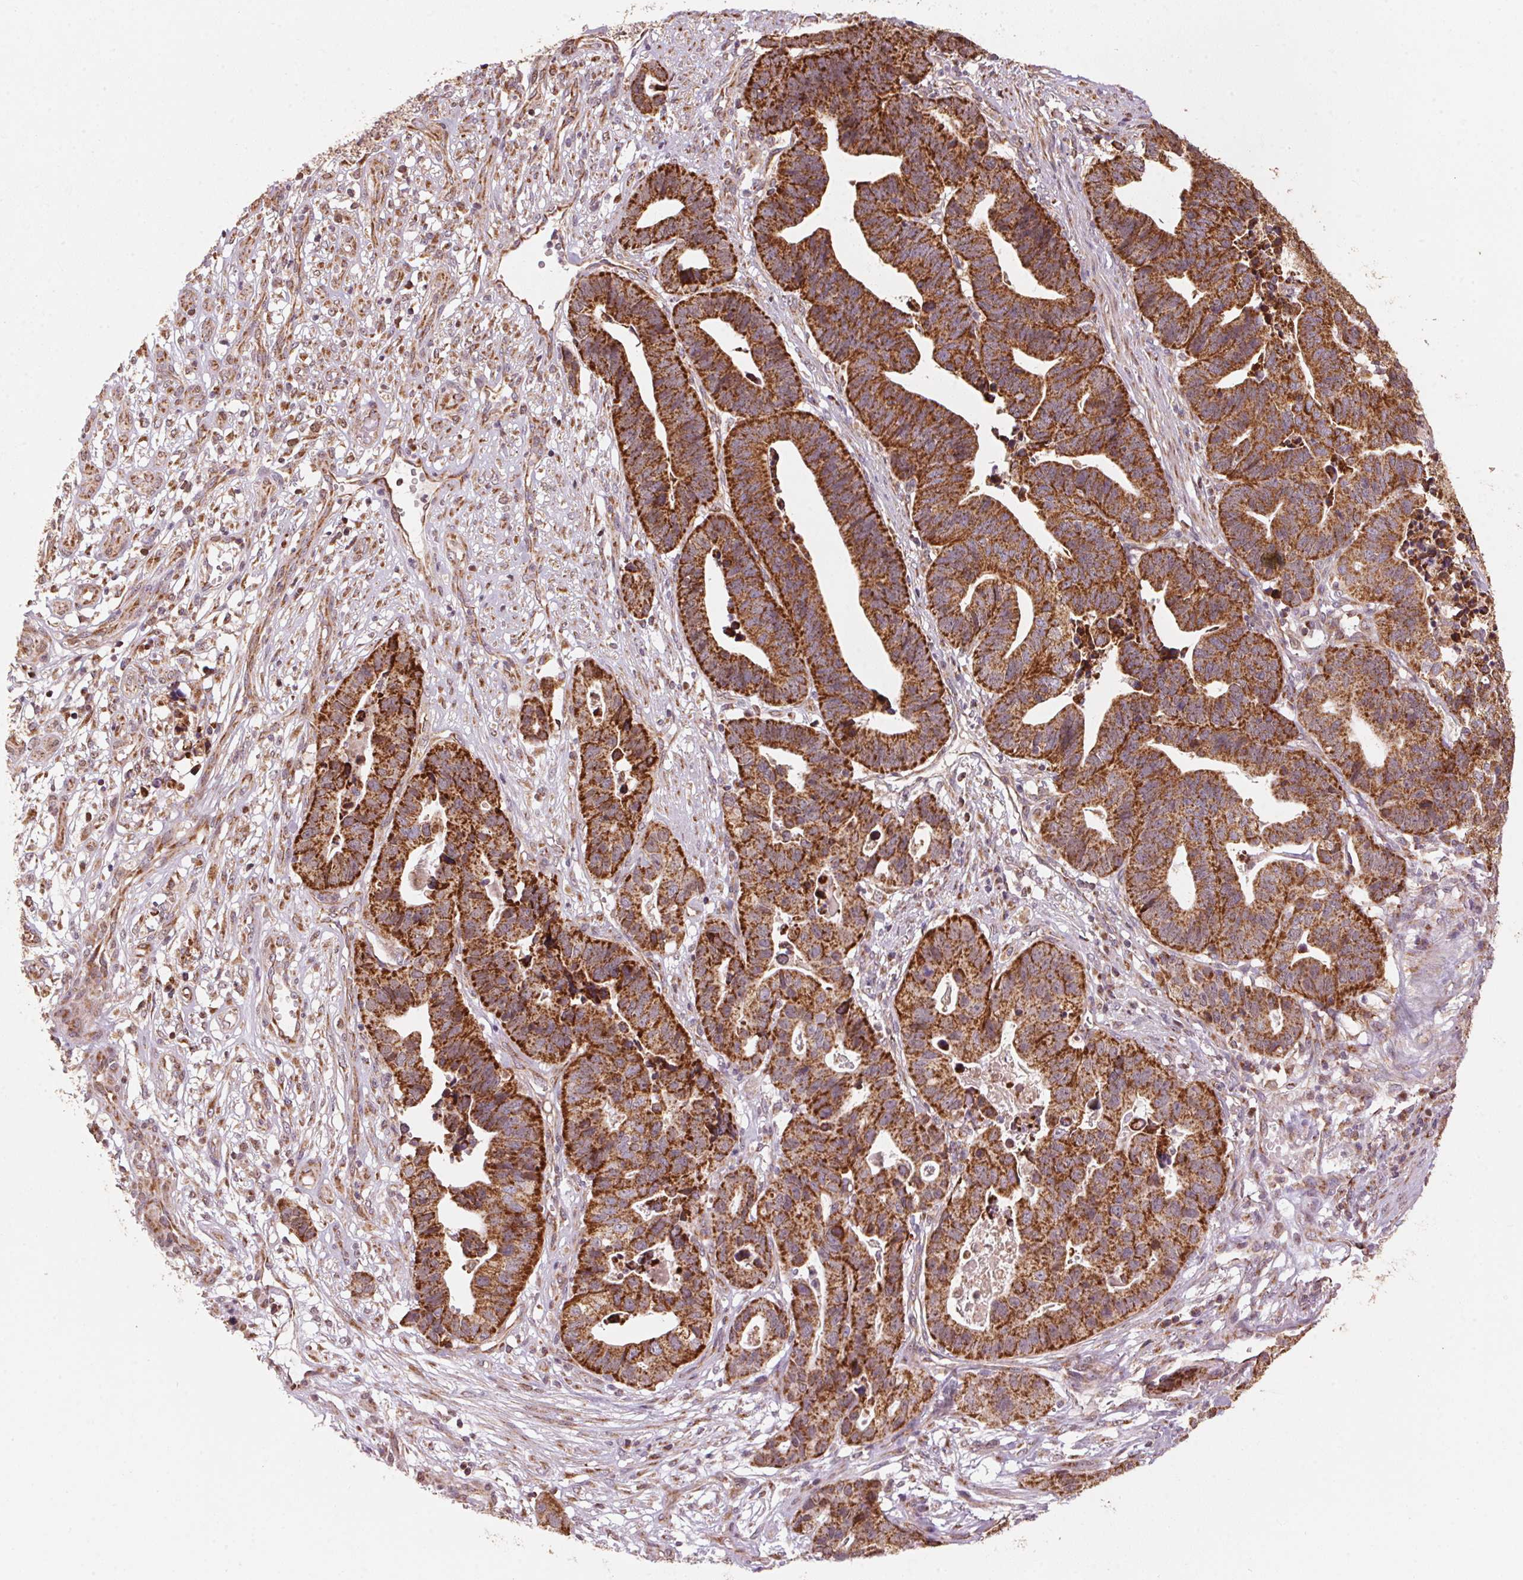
{"staining": {"intensity": "strong", "quantity": ">75%", "location": "cytoplasmic/membranous"}, "tissue": "stomach cancer", "cell_type": "Tumor cells", "image_type": "cancer", "snomed": [{"axis": "morphology", "description": "Adenocarcinoma, NOS"}, {"axis": "topography", "description": "Stomach, upper"}], "caption": "Stomach cancer stained with DAB (3,3'-diaminobenzidine) IHC demonstrates high levels of strong cytoplasmic/membranous staining in approximately >75% of tumor cells. Immunohistochemistry stains the protein in brown and the nuclei are stained blue.", "gene": "TOMM70", "patient": {"sex": "female", "age": 67}}